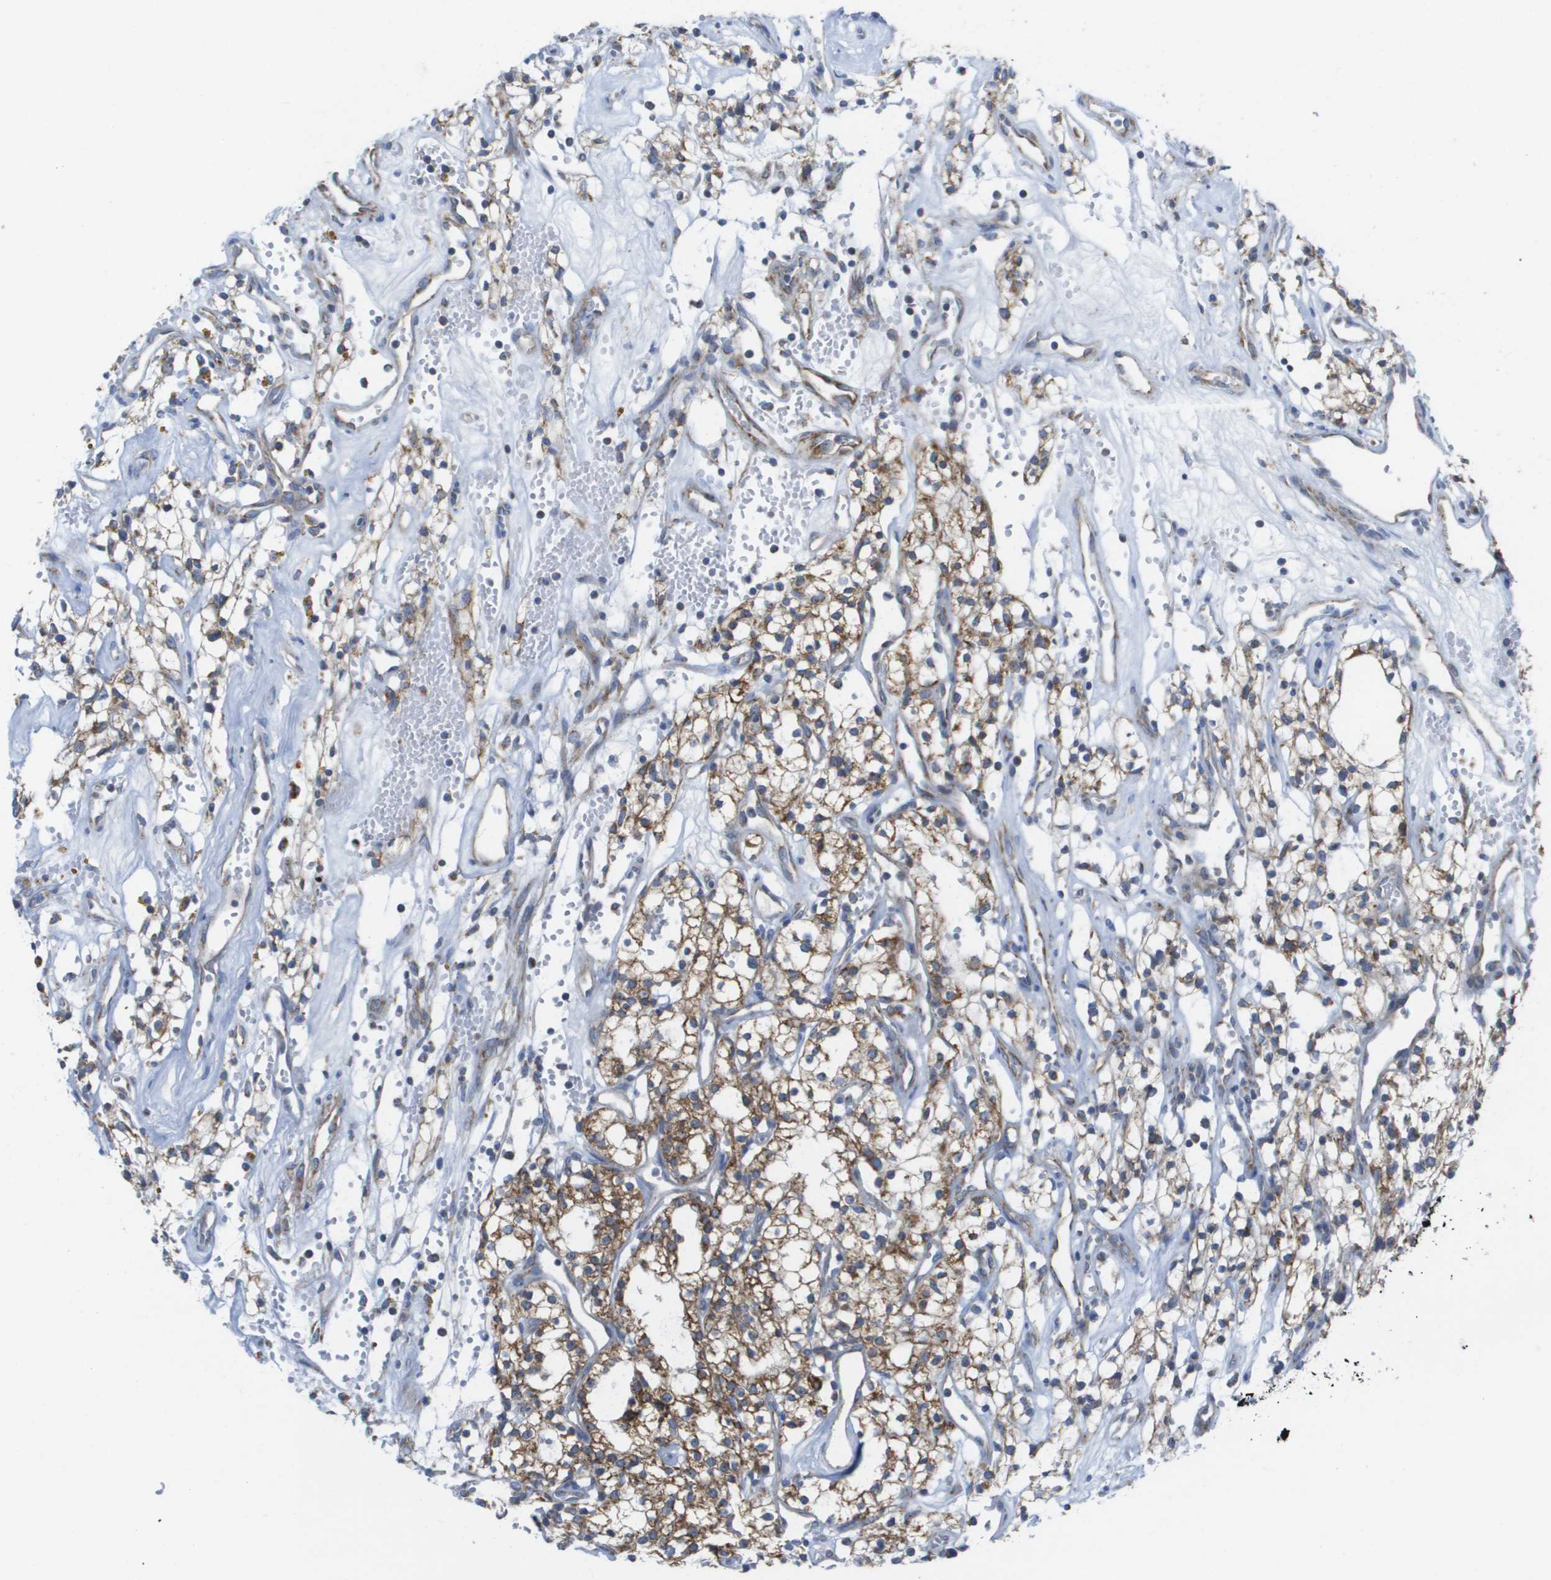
{"staining": {"intensity": "moderate", "quantity": ">75%", "location": "cytoplasmic/membranous"}, "tissue": "renal cancer", "cell_type": "Tumor cells", "image_type": "cancer", "snomed": [{"axis": "morphology", "description": "Adenocarcinoma, NOS"}, {"axis": "topography", "description": "Kidney"}], "caption": "Immunohistochemistry histopathology image of human adenocarcinoma (renal) stained for a protein (brown), which reveals medium levels of moderate cytoplasmic/membranous expression in about >75% of tumor cells.", "gene": "FIS1", "patient": {"sex": "male", "age": 59}}